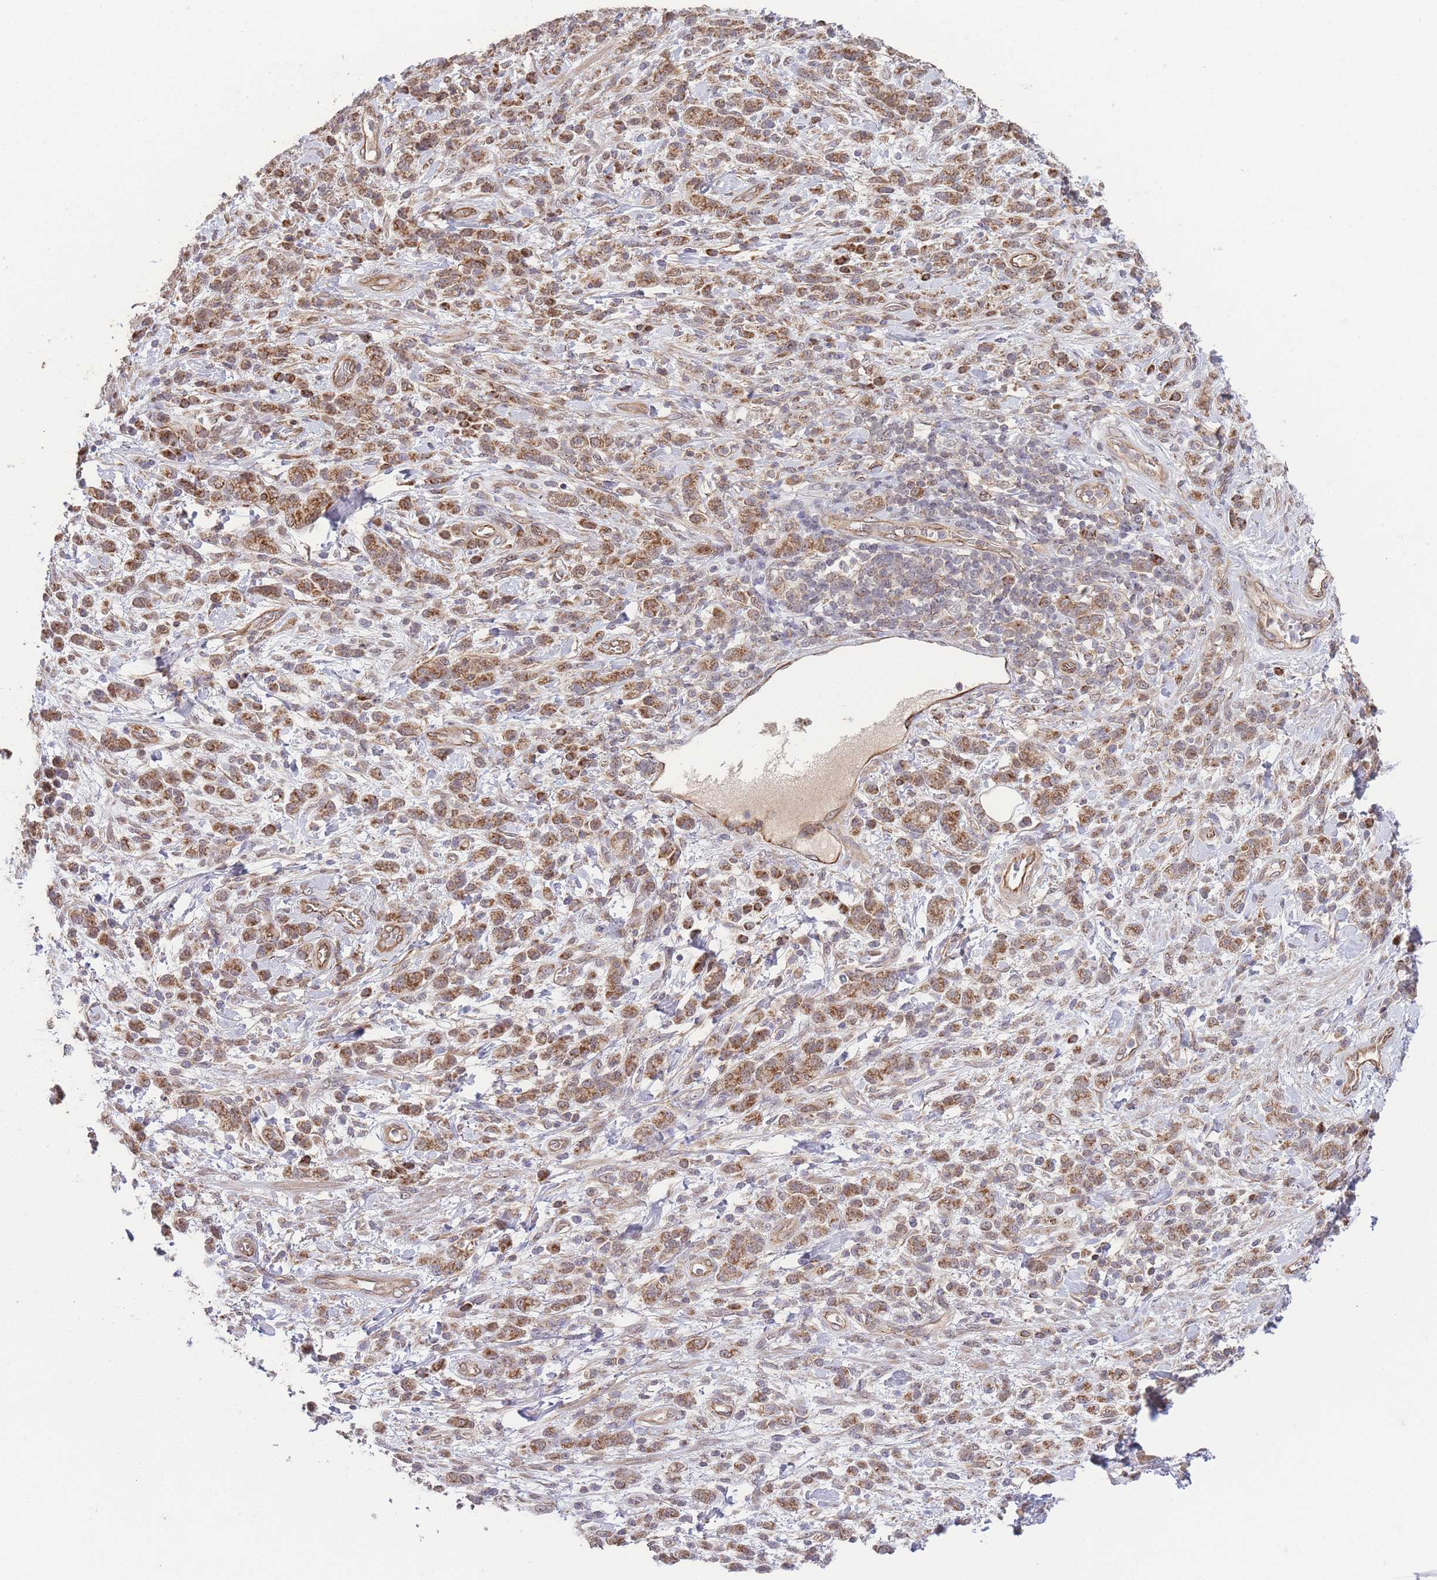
{"staining": {"intensity": "moderate", "quantity": ">75%", "location": "cytoplasmic/membranous"}, "tissue": "stomach cancer", "cell_type": "Tumor cells", "image_type": "cancer", "snomed": [{"axis": "morphology", "description": "Adenocarcinoma, NOS"}, {"axis": "topography", "description": "Stomach"}], "caption": "This micrograph exhibits adenocarcinoma (stomach) stained with IHC to label a protein in brown. The cytoplasmic/membranous of tumor cells show moderate positivity for the protein. Nuclei are counter-stained blue.", "gene": "PXMP4", "patient": {"sex": "male", "age": 77}}